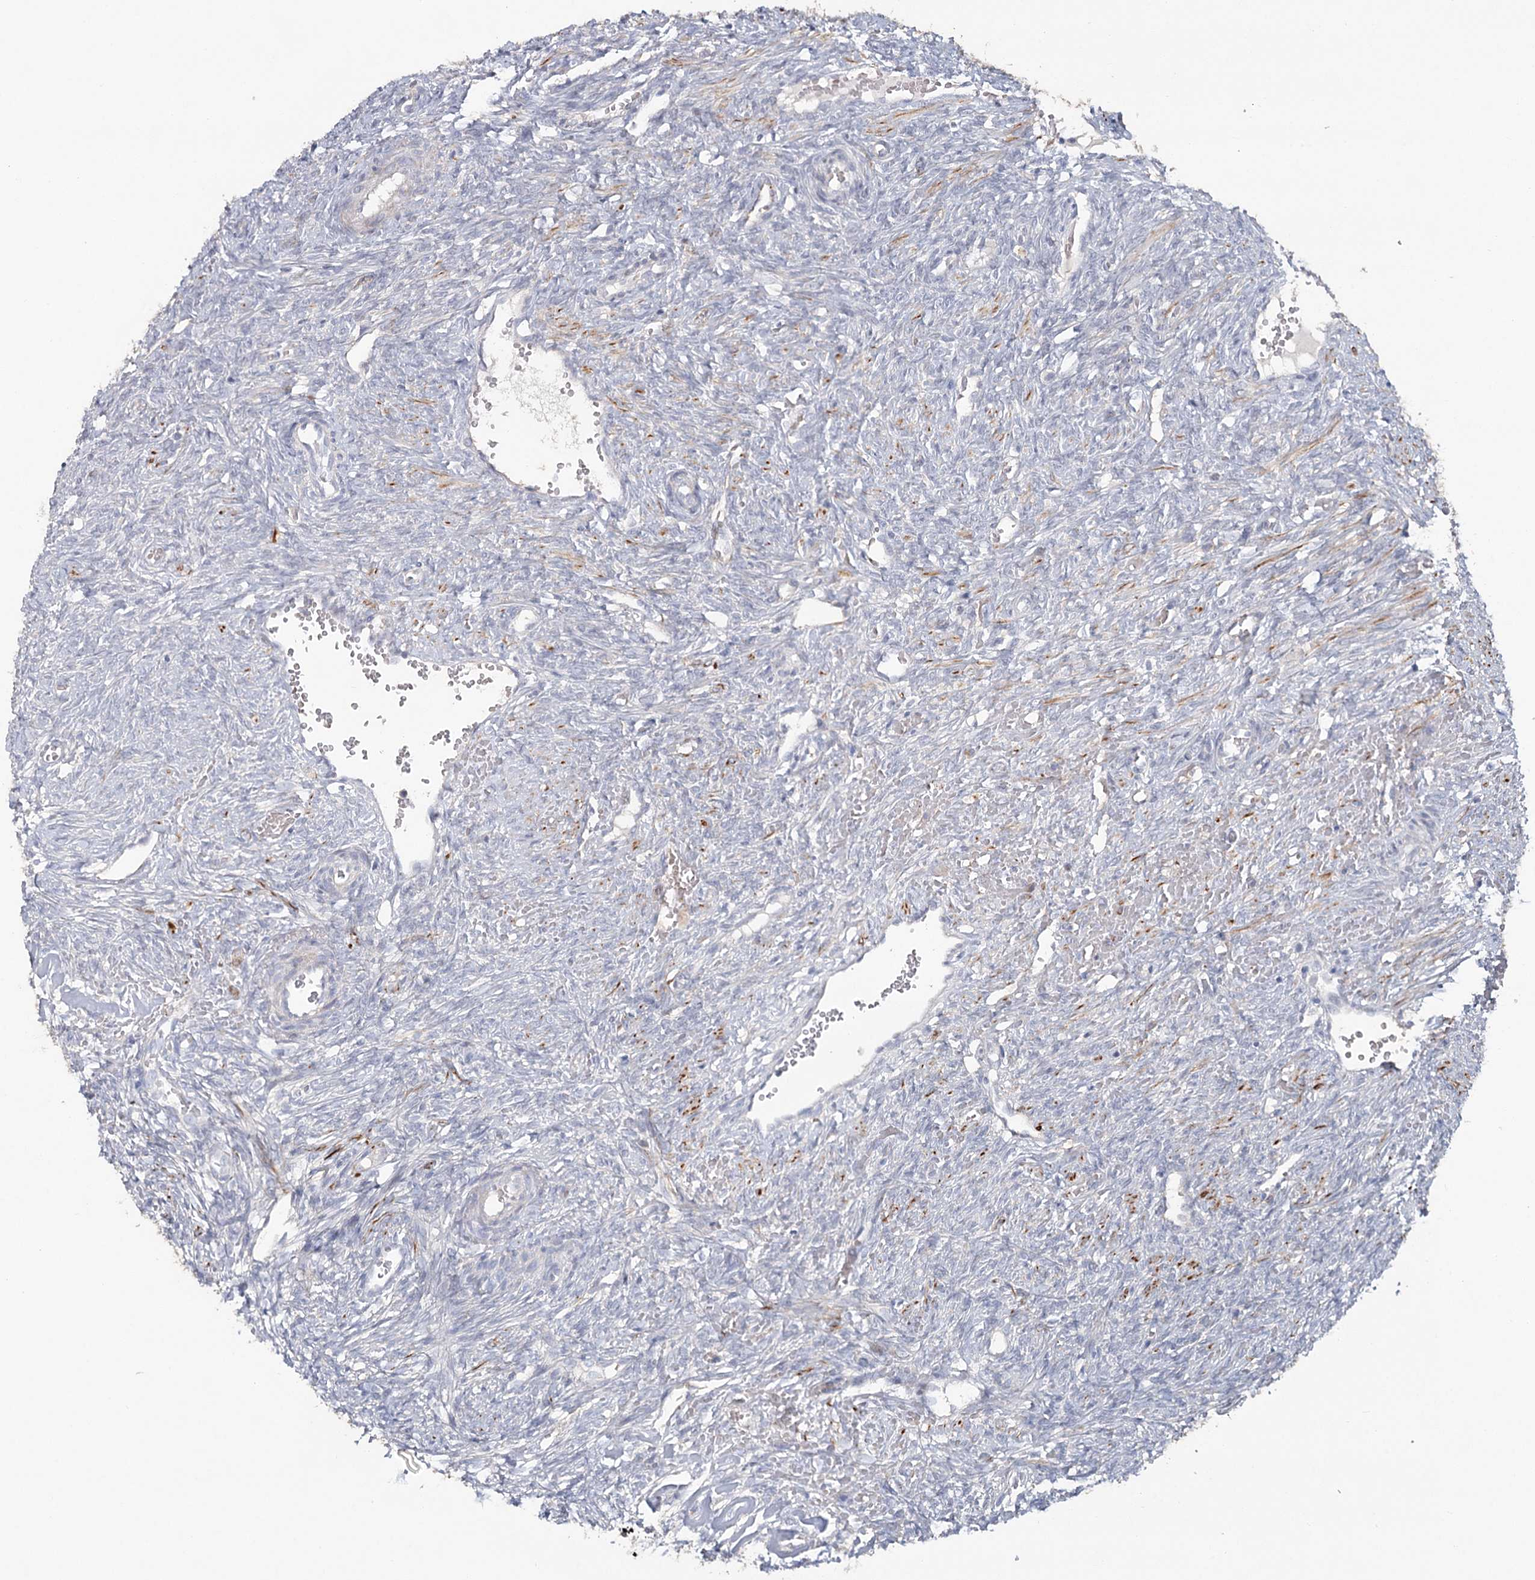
{"staining": {"intensity": "moderate", "quantity": "<25%", "location": "cytoplasmic/membranous"}, "tissue": "ovary", "cell_type": "Follicle cells", "image_type": "normal", "snomed": [{"axis": "morphology", "description": "Normal tissue, NOS"}, {"axis": "topography", "description": "Ovary"}], "caption": "Unremarkable ovary demonstrates moderate cytoplasmic/membranous staining in about <25% of follicle cells, visualized by immunohistochemistry. (IHC, brightfield microscopy, high magnification).", "gene": "MAP3K13", "patient": {"sex": "female", "age": 41}}